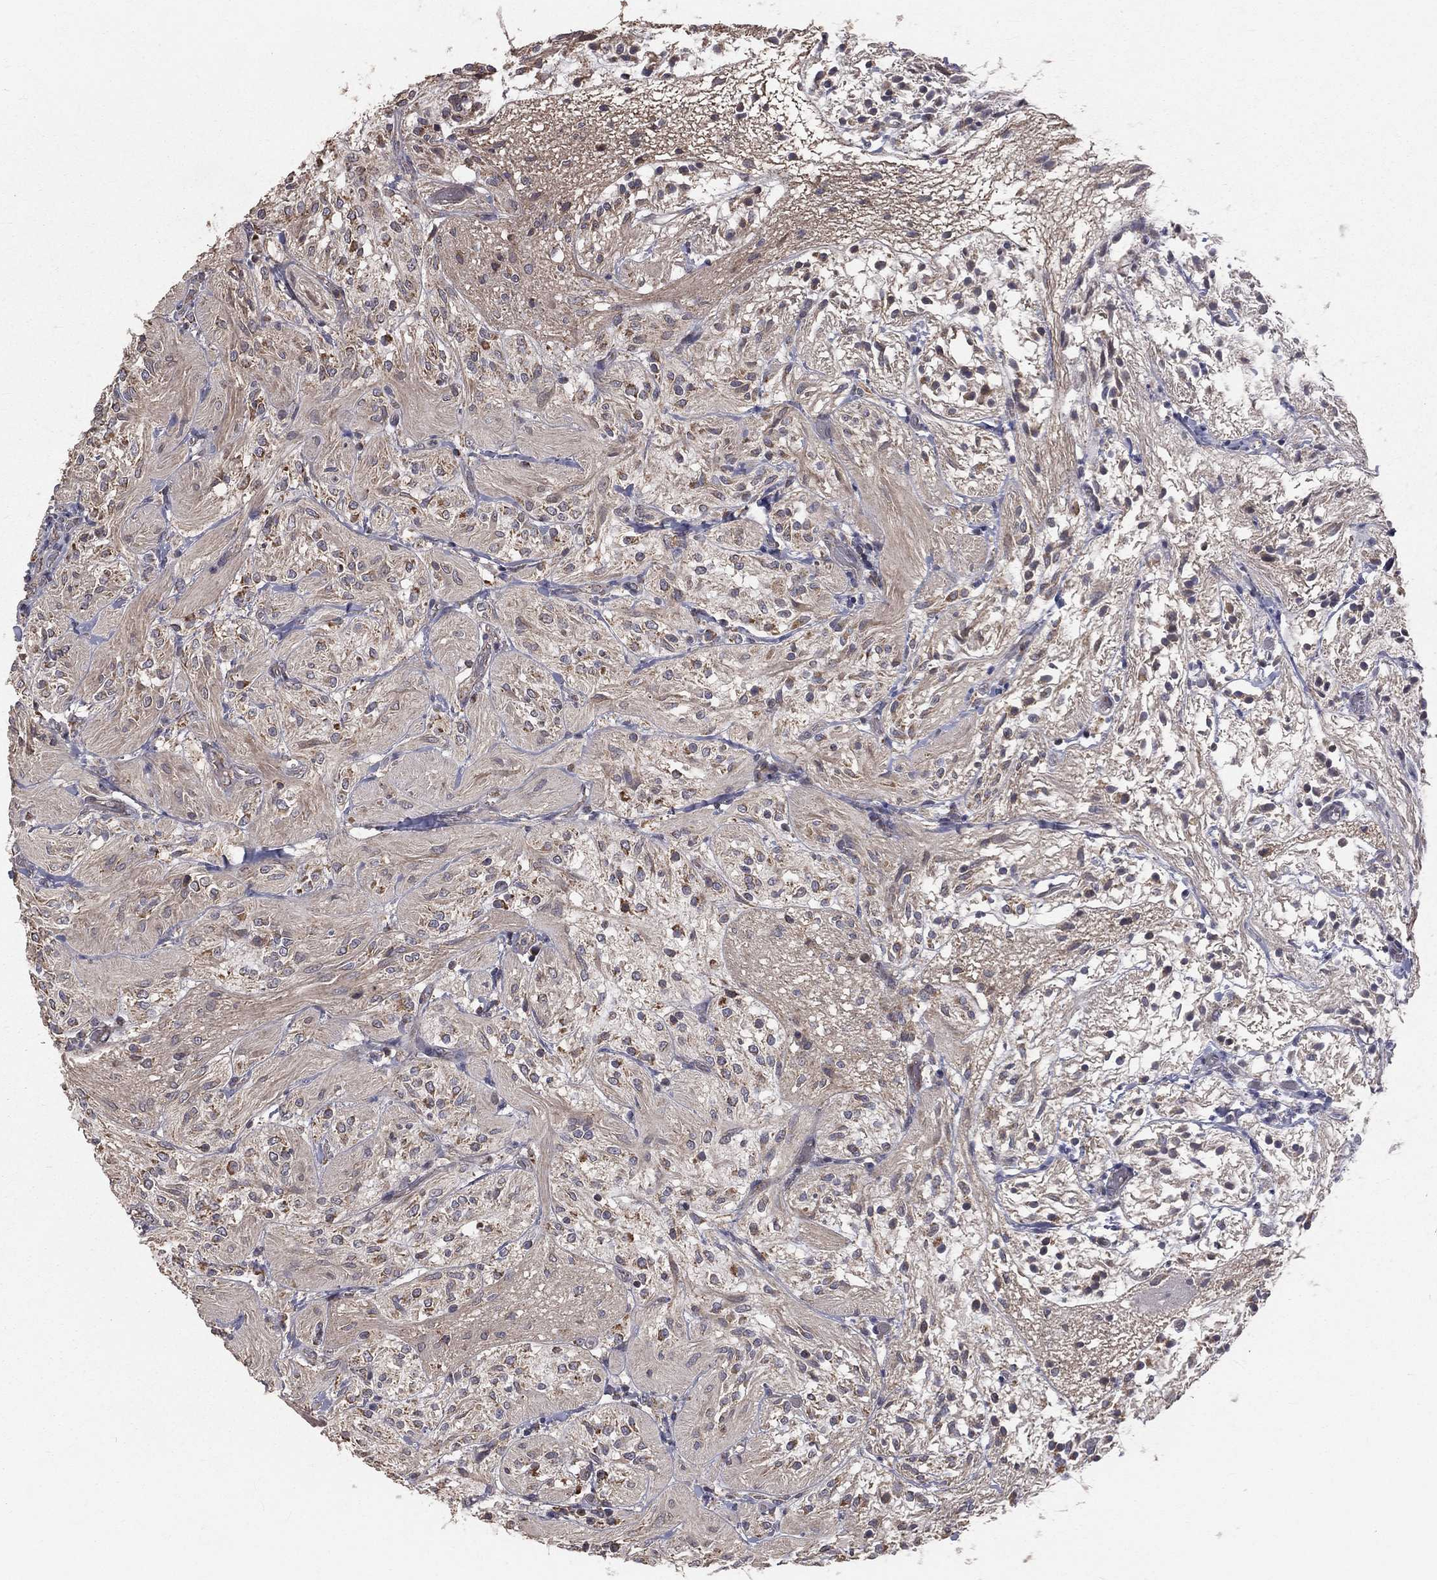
{"staining": {"intensity": "moderate", "quantity": "<25%", "location": "cytoplasmic/membranous"}, "tissue": "glioma", "cell_type": "Tumor cells", "image_type": "cancer", "snomed": [{"axis": "morphology", "description": "Glioma, malignant, Low grade"}, {"axis": "topography", "description": "Brain"}], "caption": "Immunohistochemistry histopathology image of glioma stained for a protein (brown), which reveals low levels of moderate cytoplasmic/membranous positivity in about <25% of tumor cells.", "gene": "MRPL46", "patient": {"sex": "male", "age": 3}}